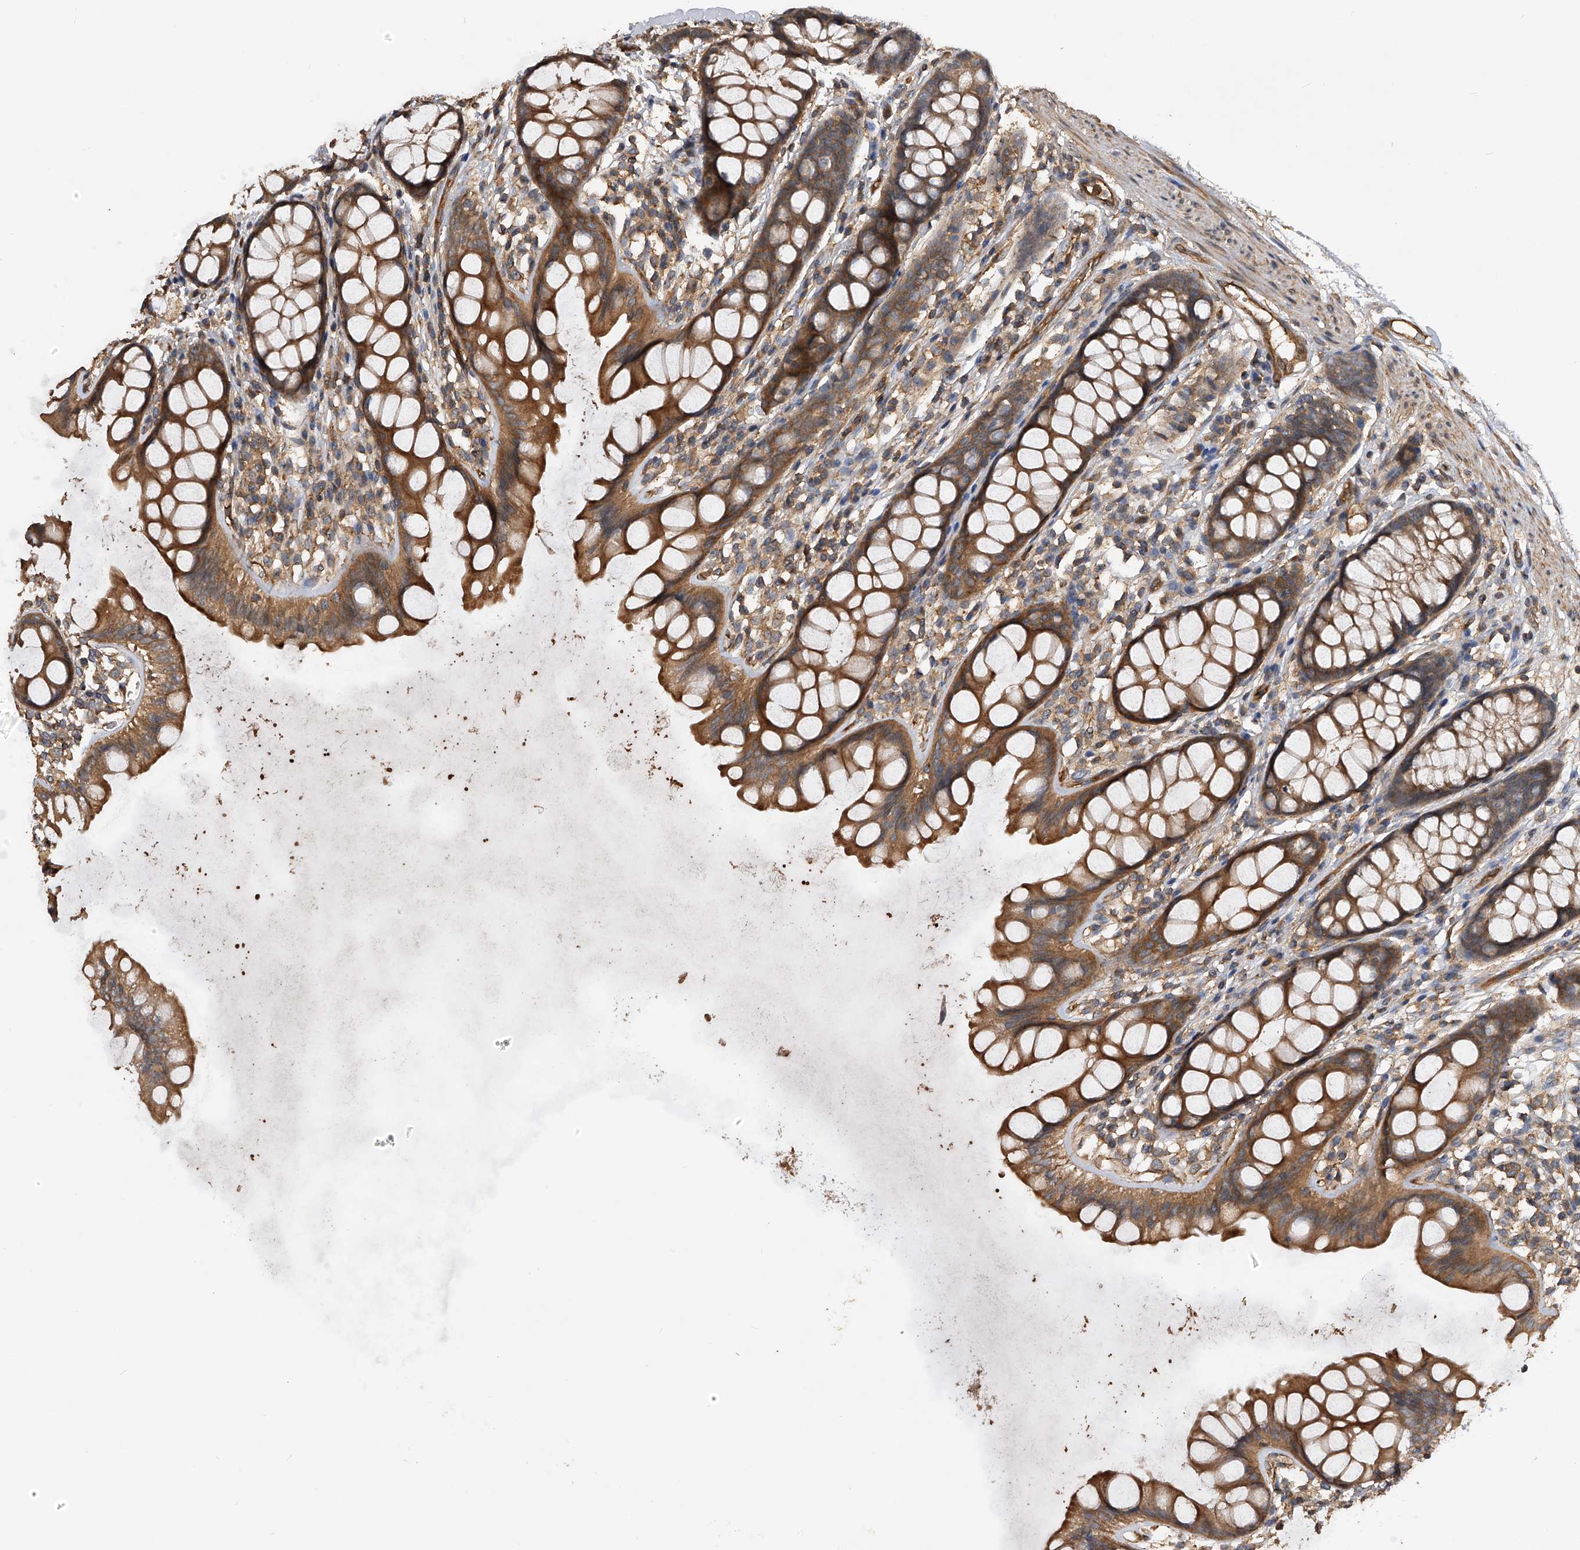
{"staining": {"intensity": "moderate", "quantity": ">75%", "location": "cytoplasmic/membranous"}, "tissue": "rectum", "cell_type": "Glandular cells", "image_type": "normal", "snomed": [{"axis": "morphology", "description": "Normal tissue, NOS"}, {"axis": "topography", "description": "Rectum"}], "caption": "Immunohistochemical staining of normal rectum exhibits medium levels of moderate cytoplasmic/membranous expression in approximately >75% of glandular cells. (Stains: DAB in brown, nuclei in blue, Microscopy: brightfield microscopy at high magnification).", "gene": "PTPRA", "patient": {"sex": "female", "age": 65}}